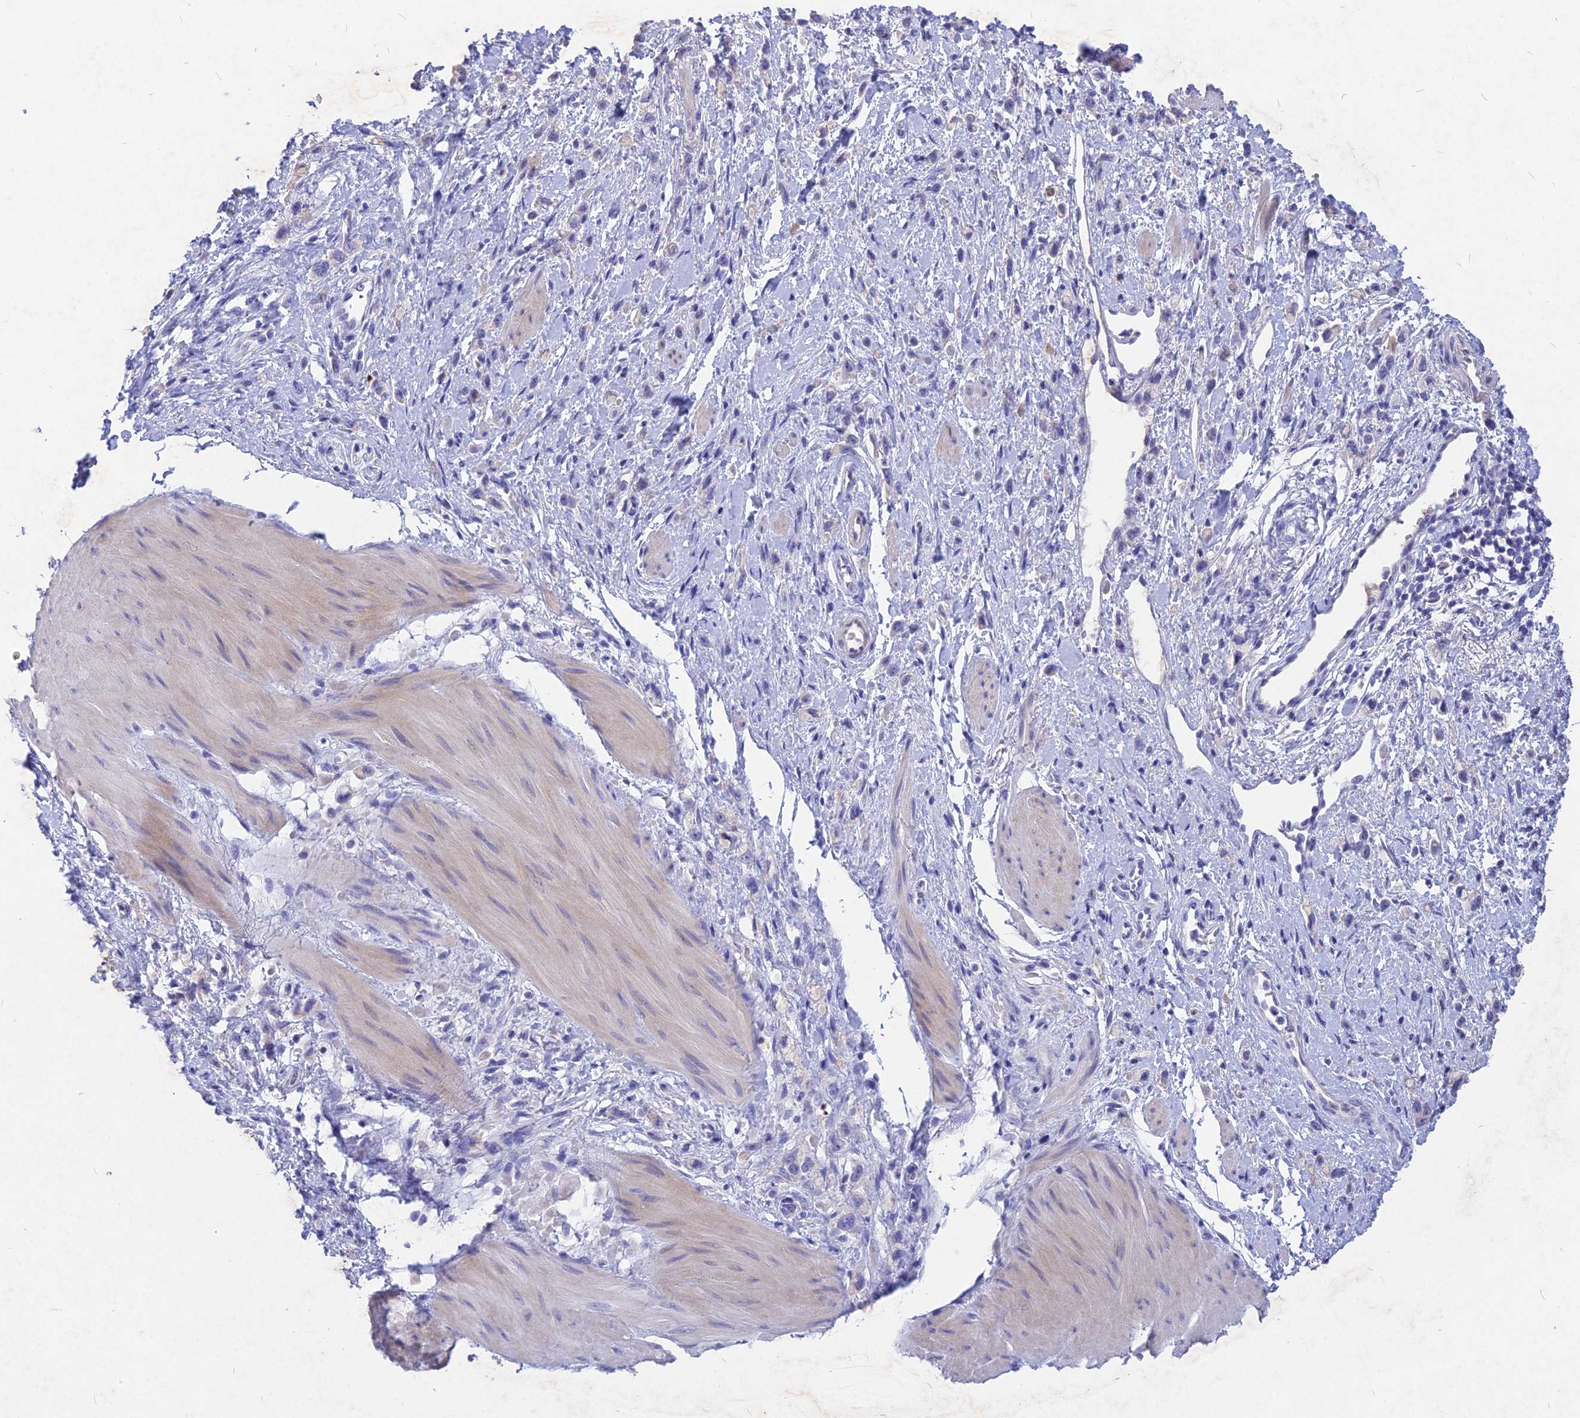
{"staining": {"intensity": "negative", "quantity": "none", "location": "none"}, "tissue": "stomach cancer", "cell_type": "Tumor cells", "image_type": "cancer", "snomed": [{"axis": "morphology", "description": "Adenocarcinoma, NOS"}, {"axis": "topography", "description": "Stomach"}], "caption": "Human stomach cancer stained for a protein using immunohistochemistry exhibits no positivity in tumor cells.", "gene": "DEFB119", "patient": {"sex": "female", "age": 65}}